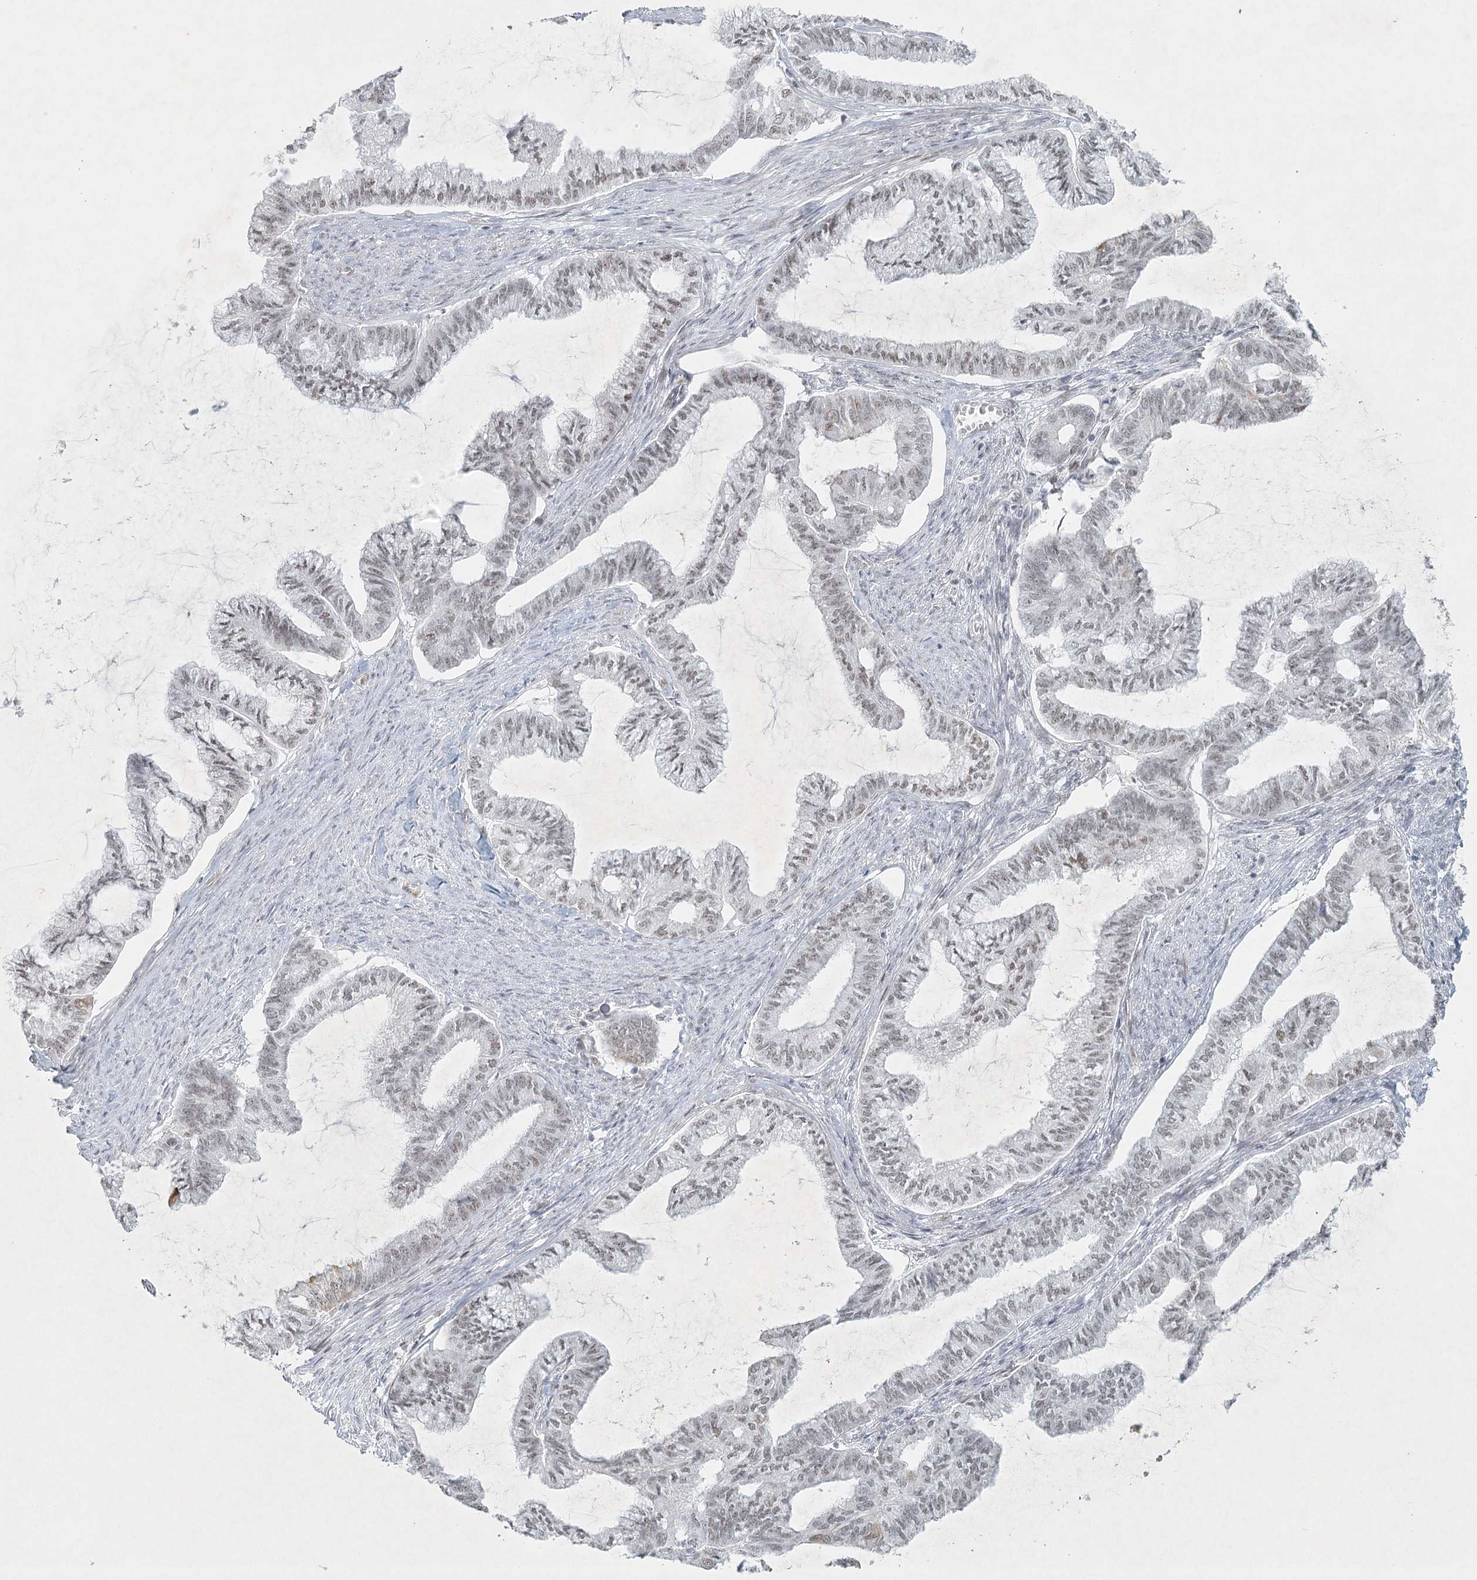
{"staining": {"intensity": "weak", "quantity": "25%-75%", "location": "nuclear"}, "tissue": "endometrial cancer", "cell_type": "Tumor cells", "image_type": "cancer", "snomed": [{"axis": "morphology", "description": "Adenocarcinoma, NOS"}, {"axis": "topography", "description": "Endometrium"}], "caption": "Immunohistochemical staining of endometrial adenocarcinoma displays weak nuclear protein expression in about 25%-75% of tumor cells.", "gene": "U2SURP", "patient": {"sex": "female", "age": 86}}